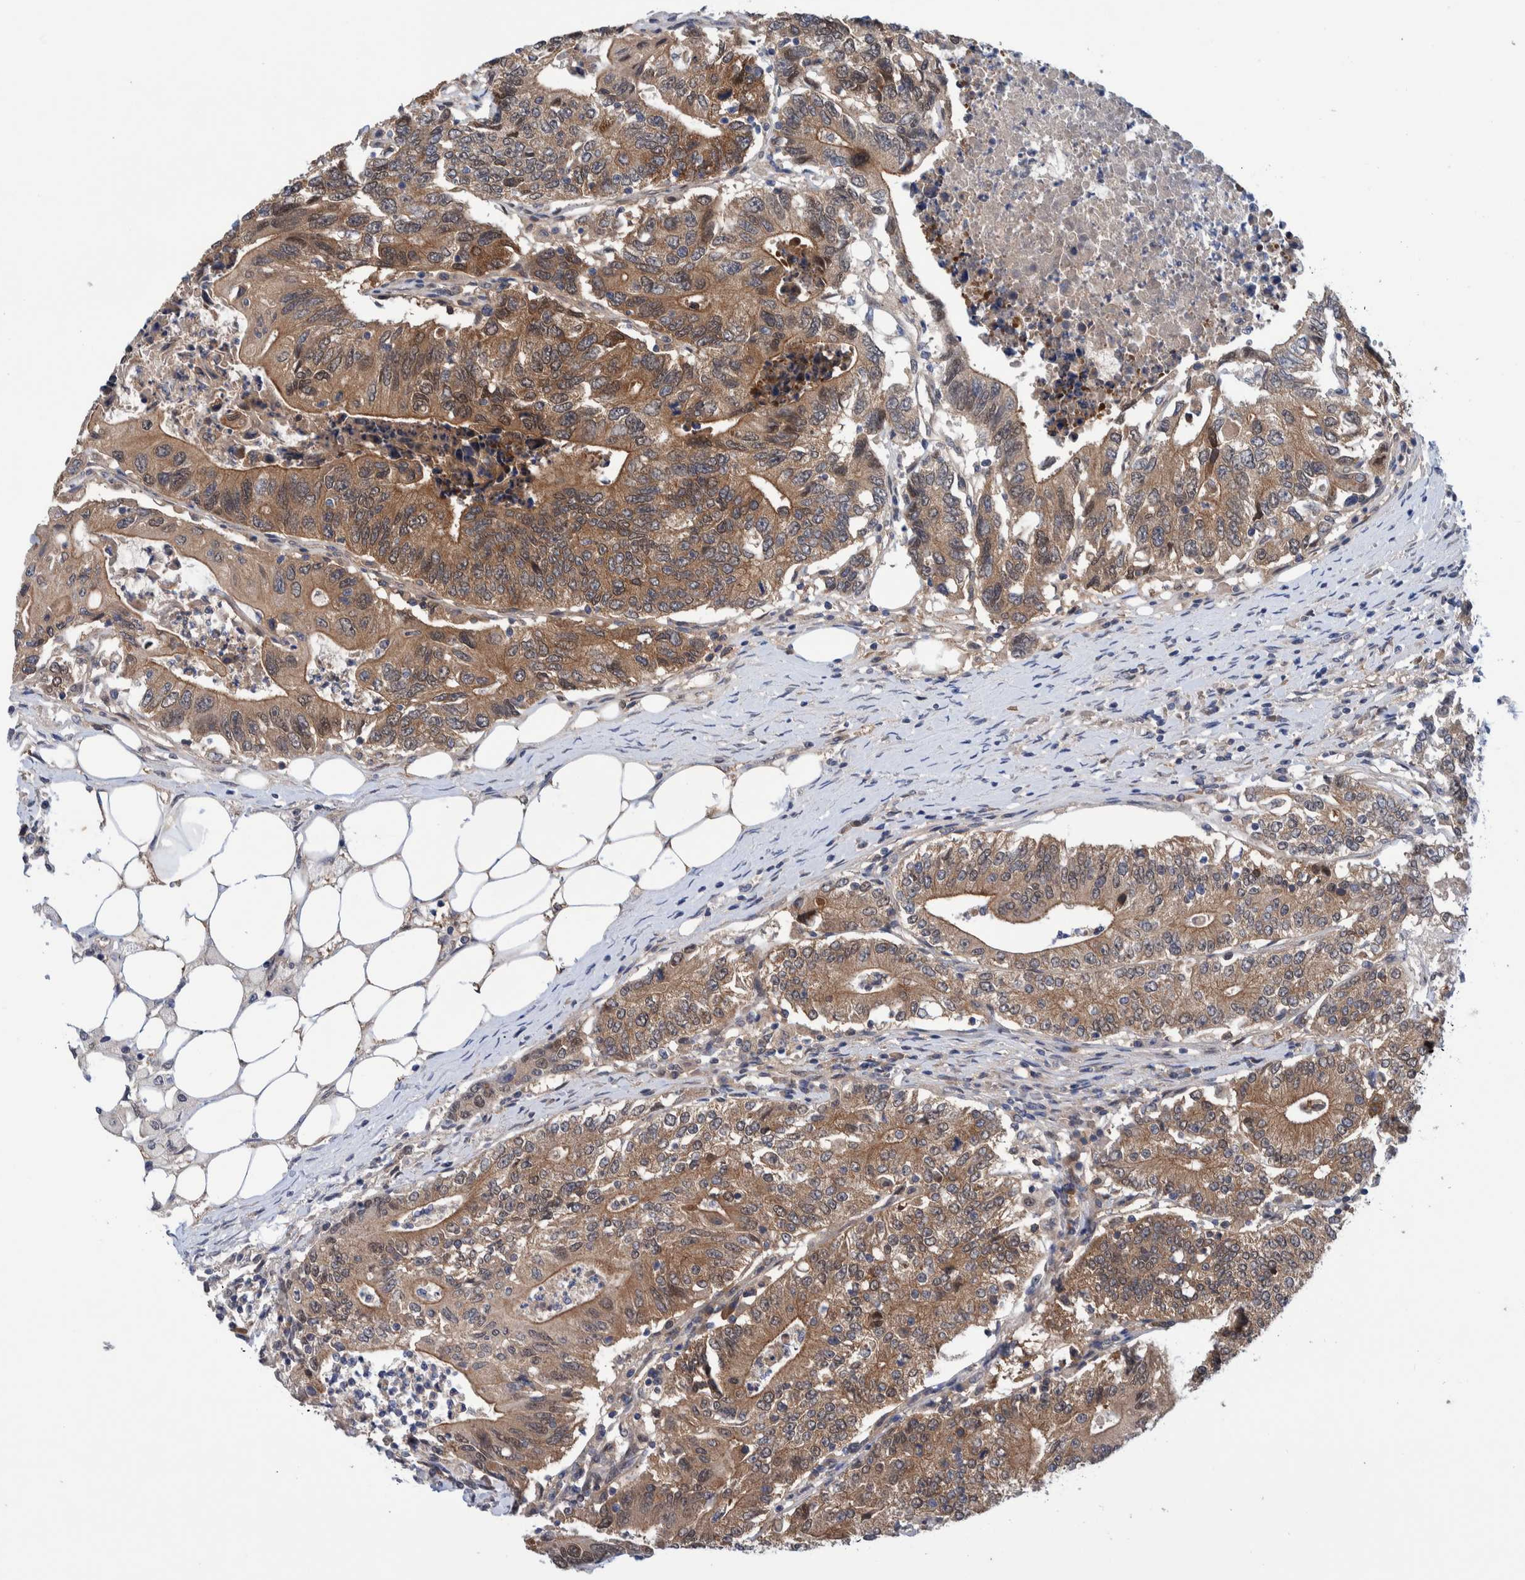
{"staining": {"intensity": "moderate", "quantity": ">75%", "location": "cytoplasmic/membranous"}, "tissue": "colorectal cancer", "cell_type": "Tumor cells", "image_type": "cancer", "snomed": [{"axis": "morphology", "description": "Adenocarcinoma, NOS"}, {"axis": "topography", "description": "Colon"}], "caption": "IHC of colorectal cancer shows medium levels of moderate cytoplasmic/membranous positivity in approximately >75% of tumor cells. The staining is performed using DAB (3,3'-diaminobenzidine) brown chromogen to label protein expression. The nuclei are counter-stained blue using hematoxylin.", "gene": "PFAS", "patient": {"sex": "female", "age": 77}}